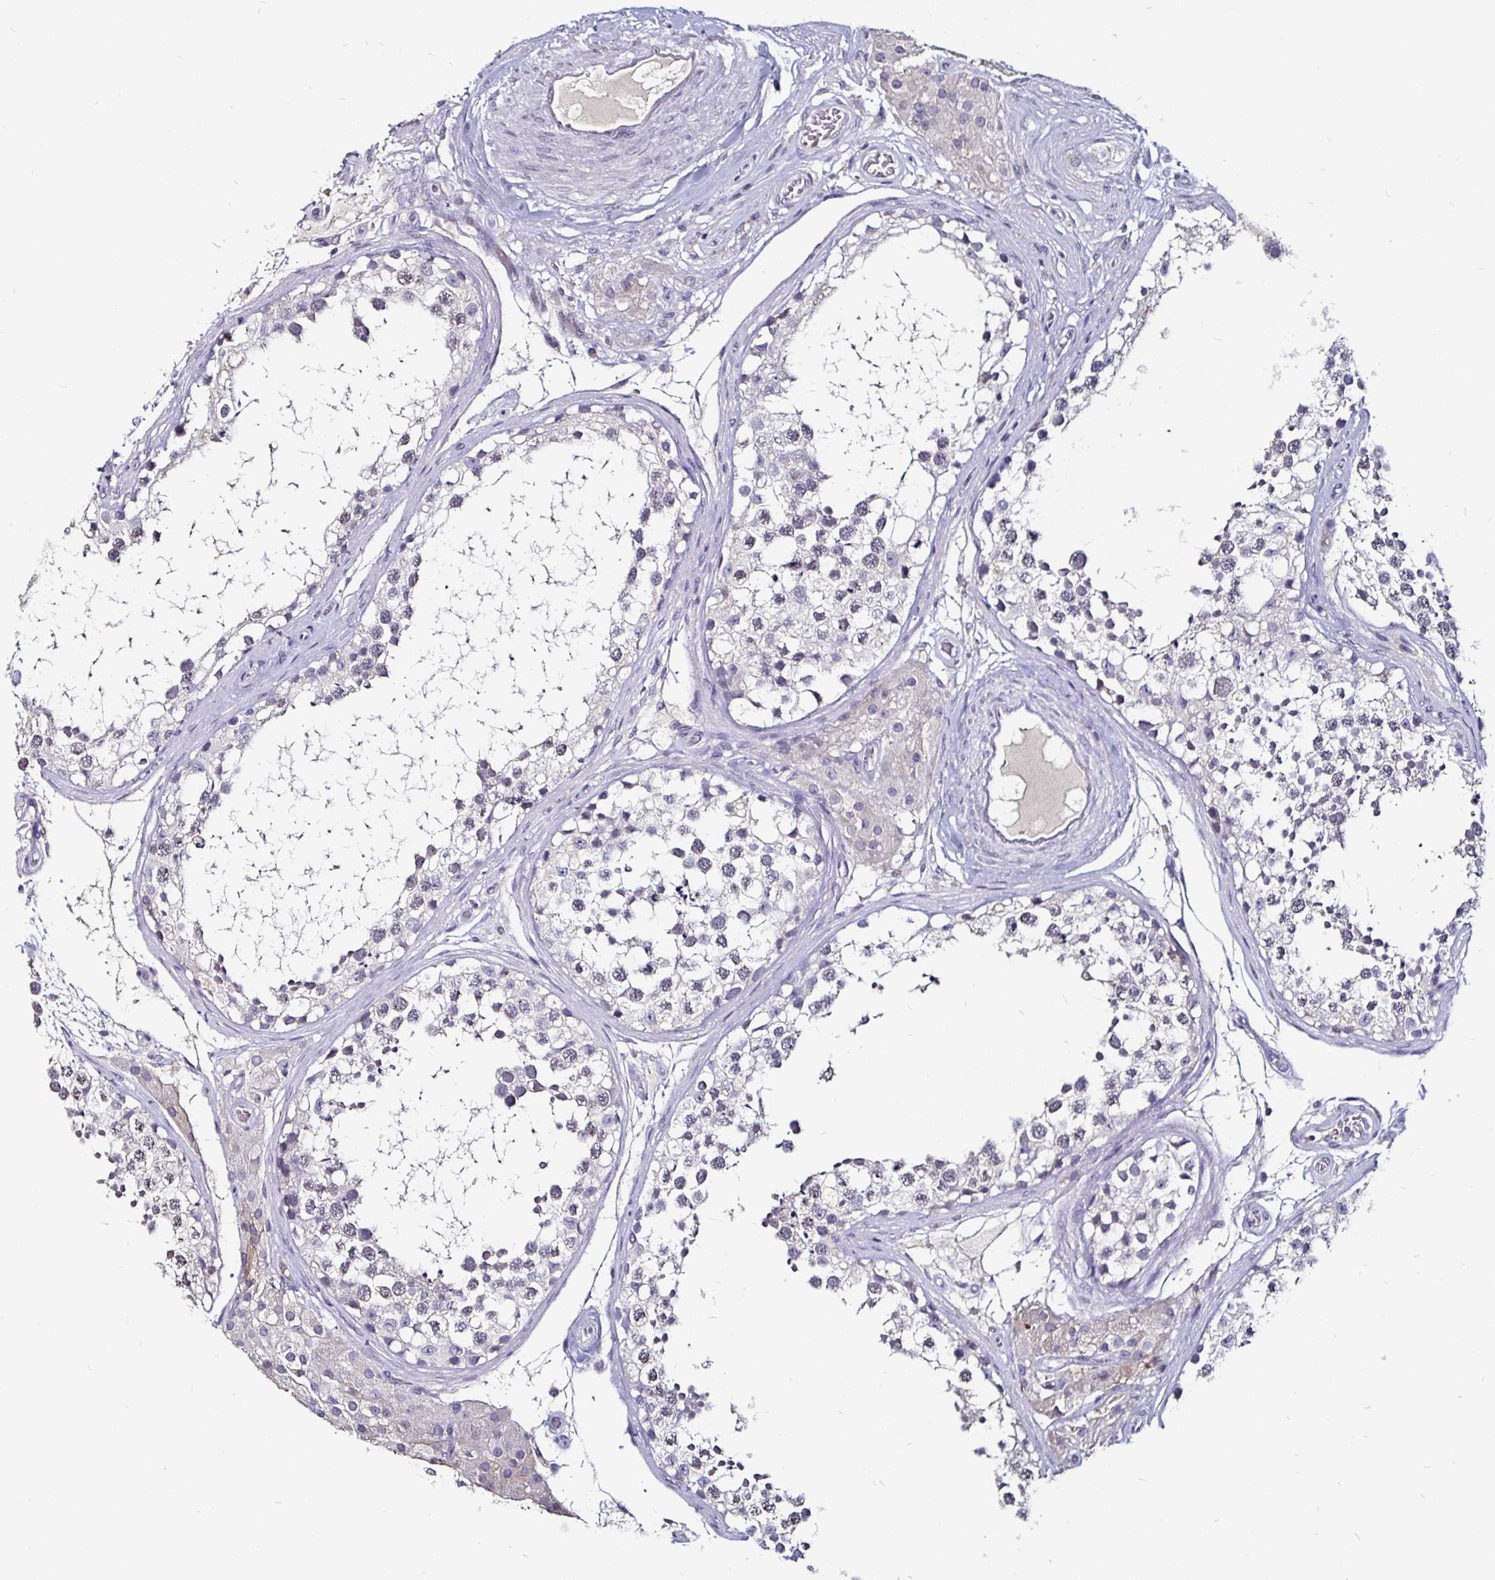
{"staining": {"intensity": "weak", "quantity": "<25%", "location": "cytoplasmic/membranous,nuclear"}, "tissue": "testis", "cell_type": "Cells in seminiferous ducts", "image_type": "normal", "snomed": [{"axis": "morphology", "description": "Normal tissue, NOS"}, {"axis": "morphology", "description": "Seminoma, NOS"}, {"axis": "topography", "description": "Testis"}], "caption": "Immunohistochemistry (IHC) image of unremarkable testis: testis stained with DAB (3,3'-diaminobenzidine) exhibits no significant protein staining in cells in seminiferous ducts. (DAB immunohistochemistry (IHC), high magnification).", "gene": "FAIM2", "patient": {"sex": "male", "age": 65}}